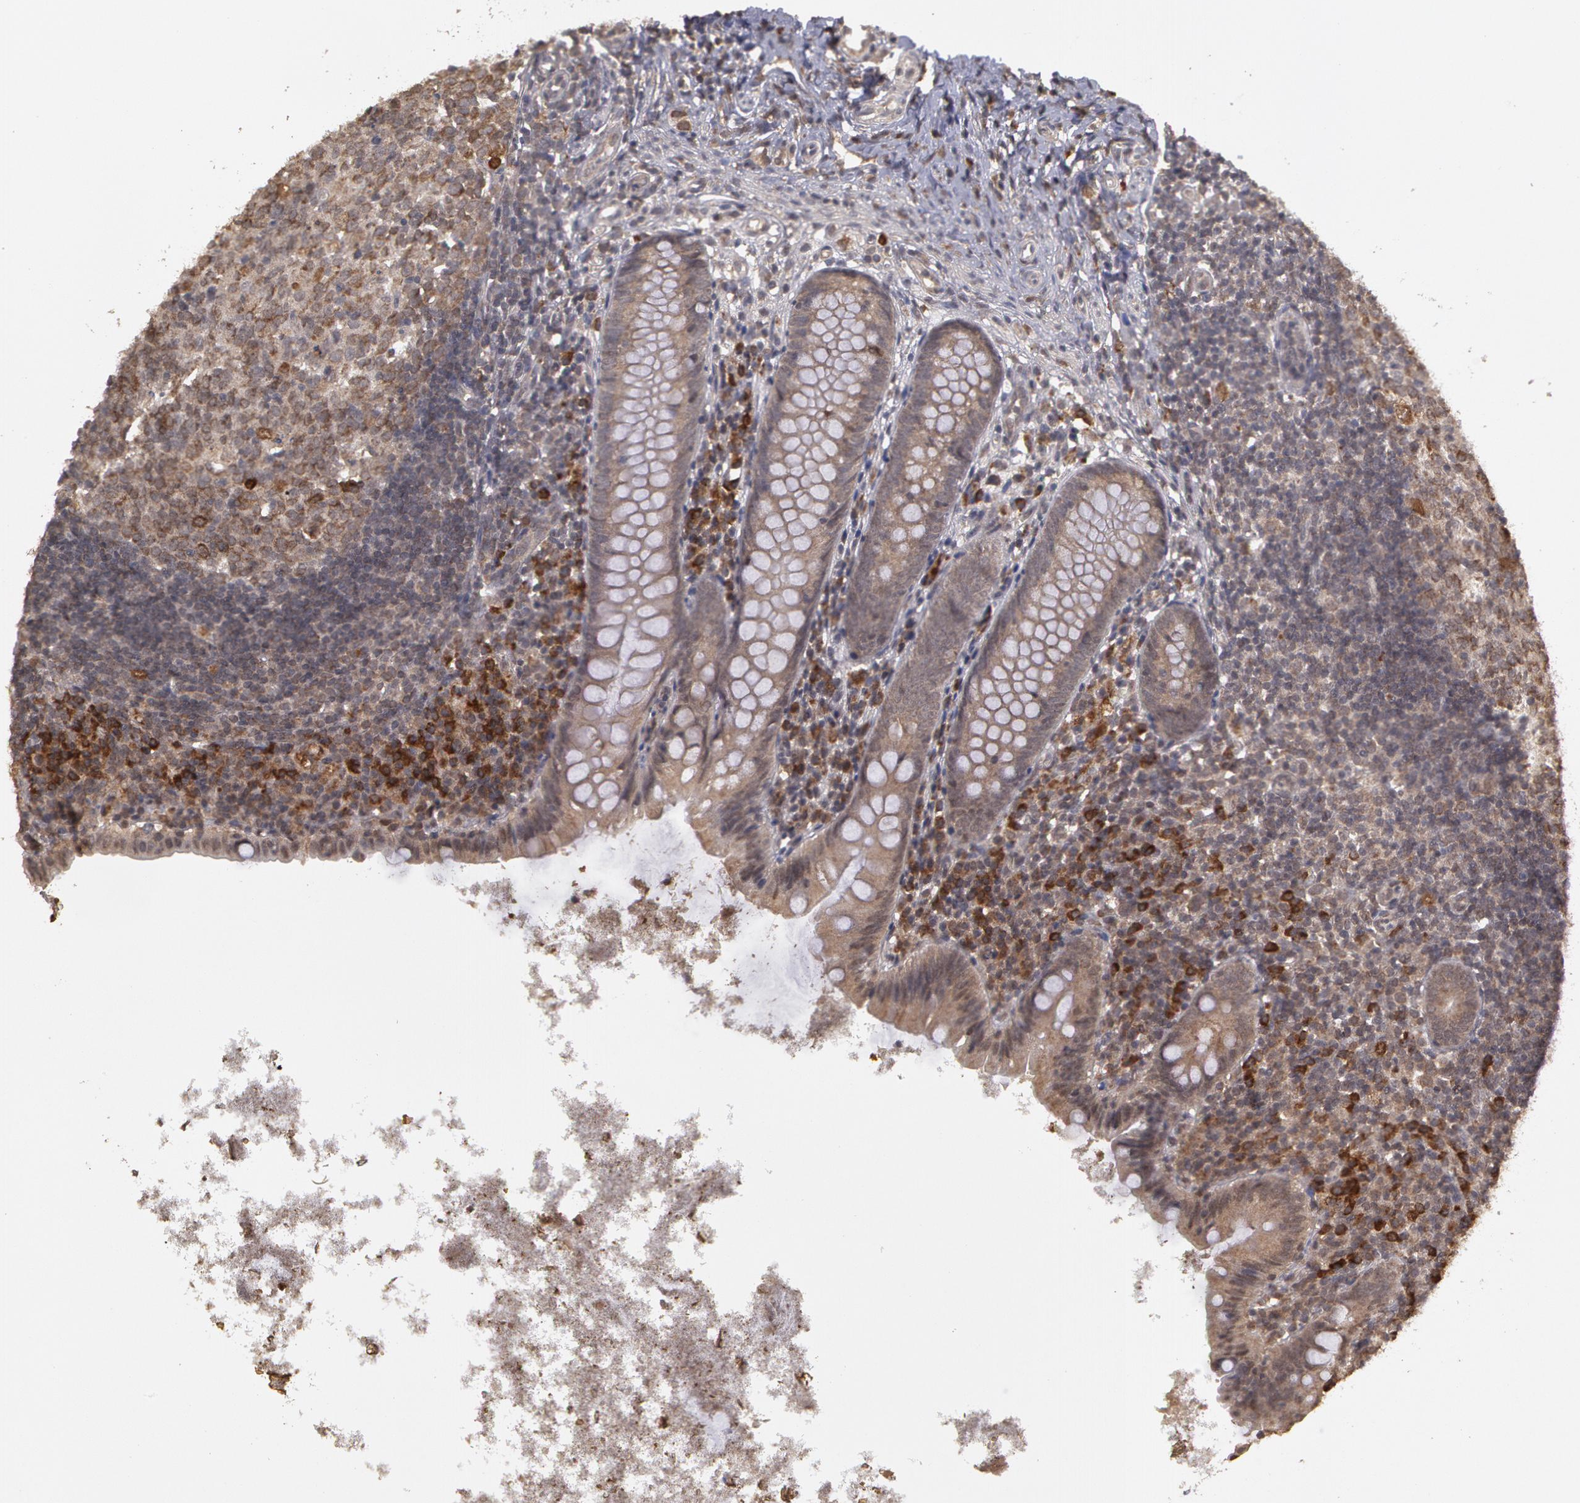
{"staining": {"intensity": "weak", "quantity": ">75%", "location": "cytoplasmic/membranous"}, "tissue": "appendix", "cell_type": "Glandular cells", "image_type": "normal", "snomed": [{"axis": "morphology", "description": "Normal tissue, NOS"}, {"axis": "topography", "description": "Appendix"}], "caption": "Weak cytoplasmic/membranous protein positivity is present in about >75% of glandular cells in appendix. Immunohistochemistry (ihc) stains the protein in brown and the nuclei are stained blue.", "gene": "GLIS1", "patient": {"sex": "female", "age": 9}}